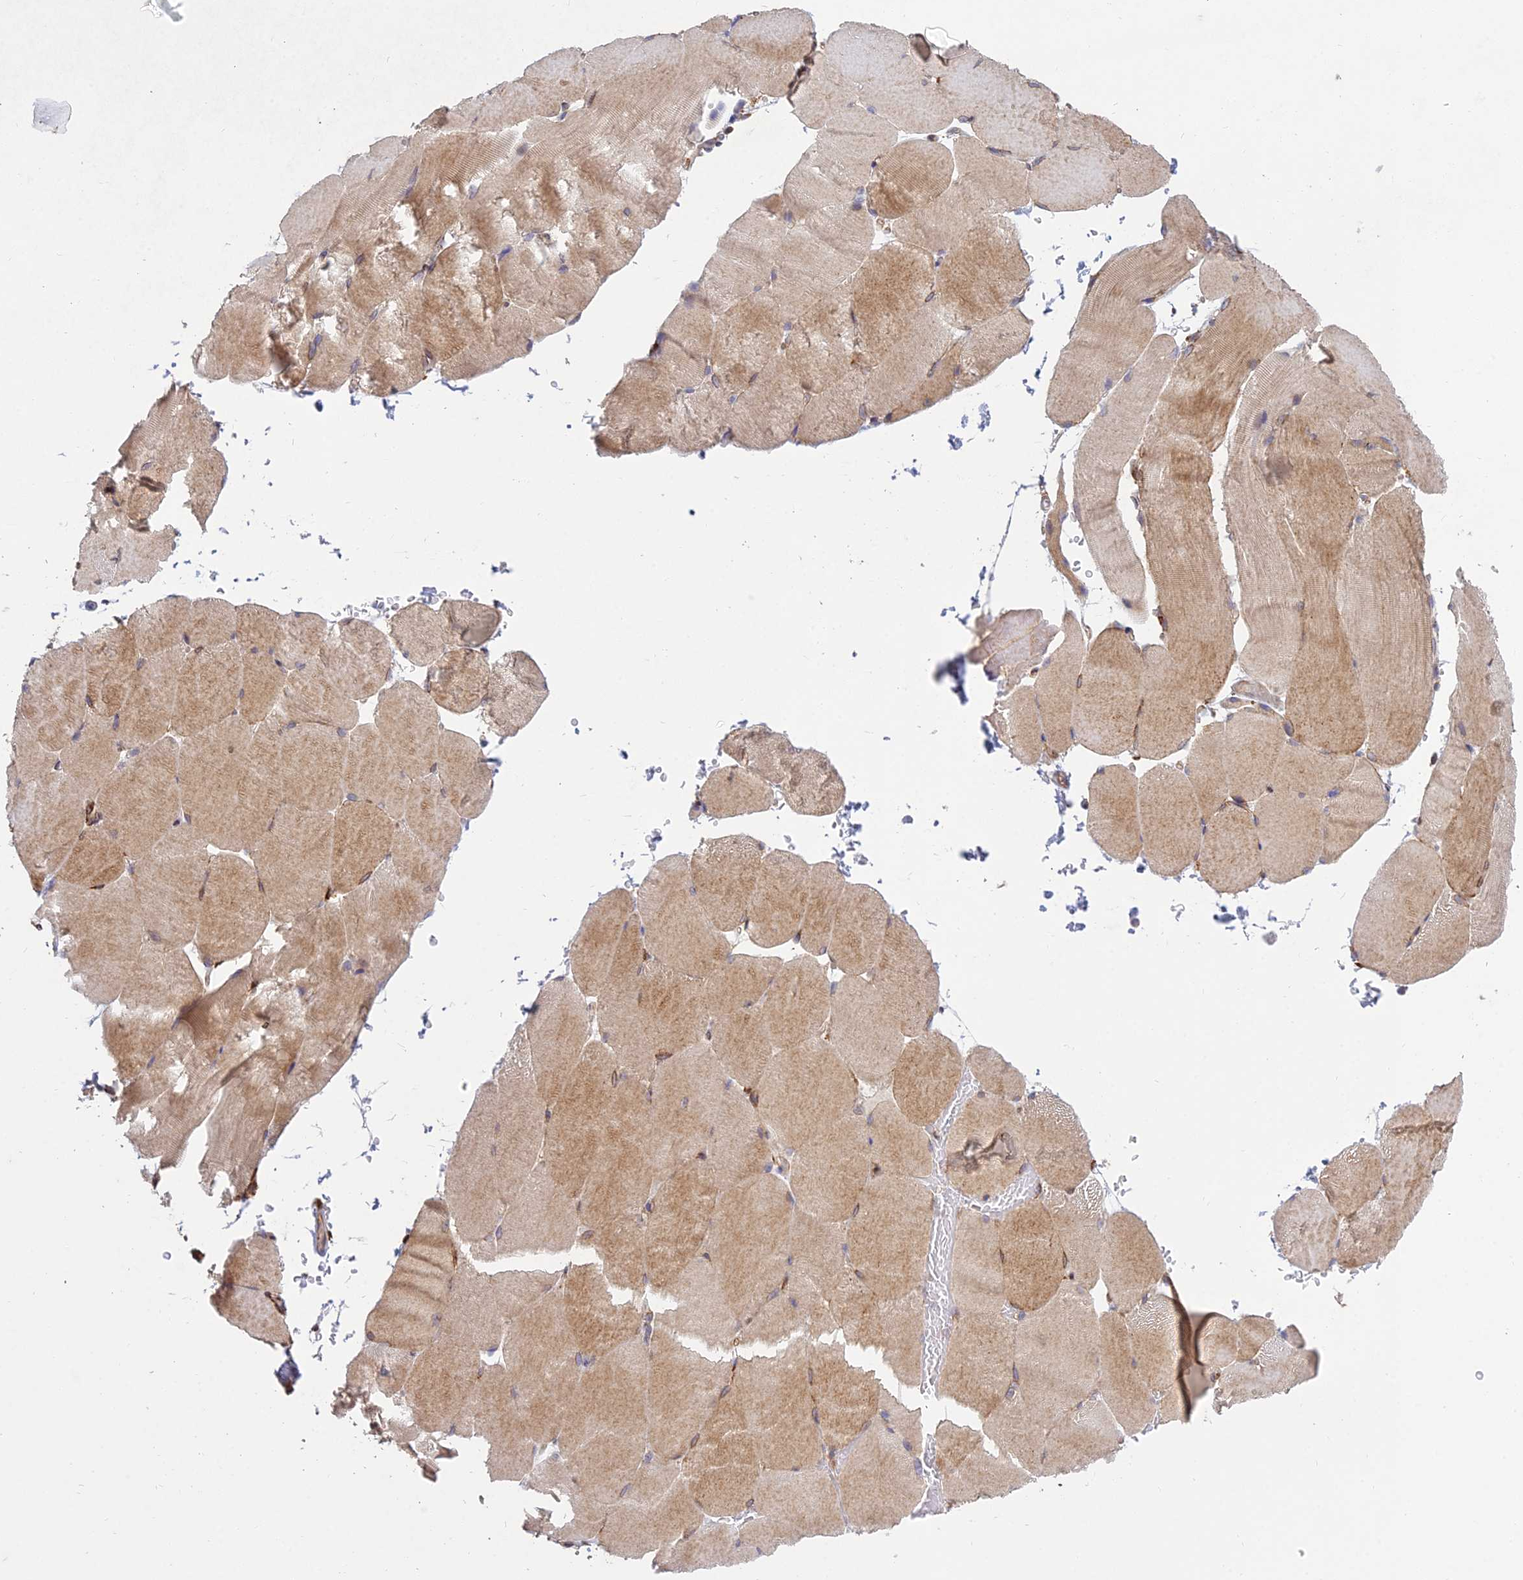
{"staining": {"intensity": "moderate", "quantity": "25%-75%", "location": "cytoplasmic/membranous"}, "tissue": "skeletal muscle", "cell_type": "Myocytes", "image_type": "normal", "snomed": [{"axis": "morphology", "description": "Normal tissue, NOS"}, {"axis": "topography", "description": "Skeletal muscle"}, {"axis": "topography", "description": "Parathyroid gland"}], "caption": "Skeletal muscle stained with a brown dye displays moderate cytoplasmic/membranous positive positivity in approximately 25%-75% of myocytes.", "gene": "NDUFAF7", "patient": {"sex": "female", "age": 37}}